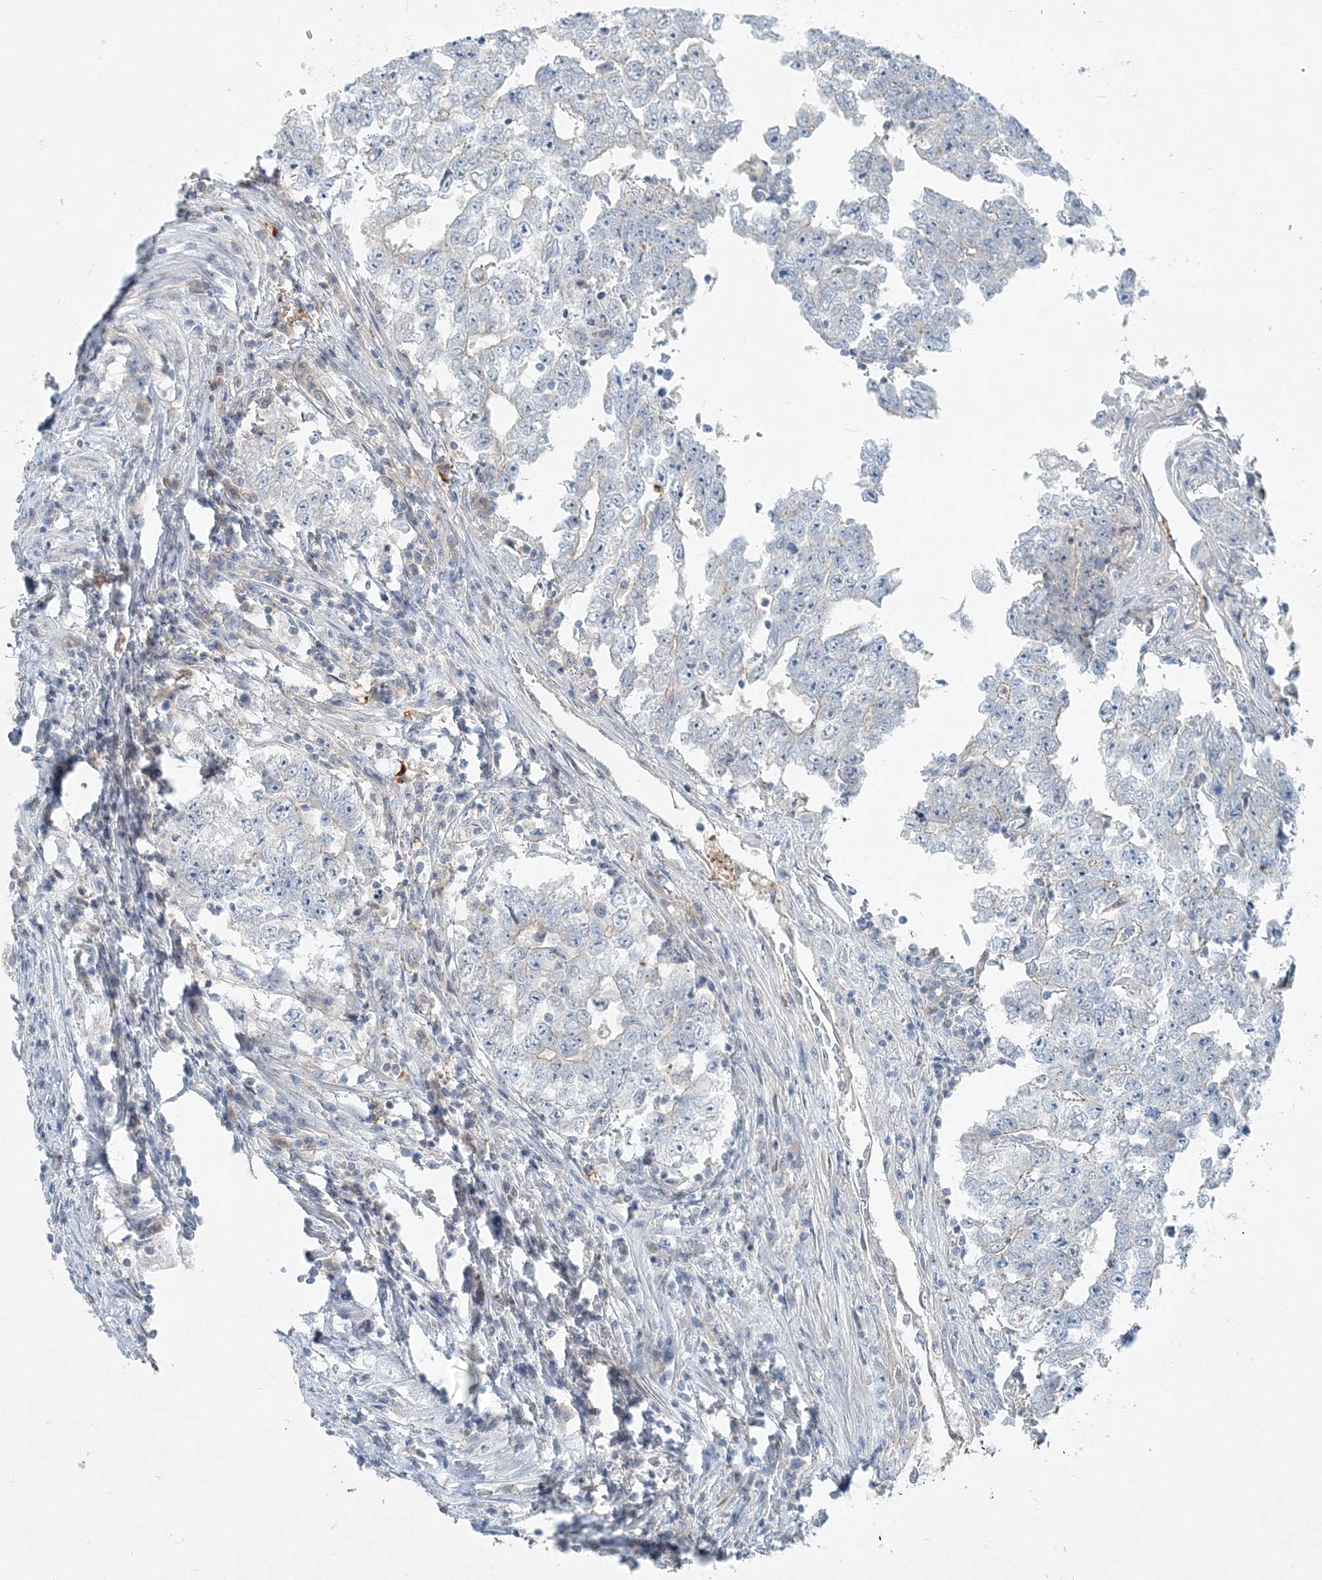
{"staining": {"intensity": "negative", "quantity": "none", "location": "none"}, "tissue": "testis cancer", "cell_type": "Tumor cells", "image_type": "cancer", "snomed": [{"axis": "morphology", "description": "Carcinoma, Embryonal, NOS"}, {"axis": "topography", "description": "Testis"}], "caption": "High magnification brightfield microscopy of testis cancer stained with DAB (3,3'-diaminobenzidine) (brown) and counterstained with hematoxylin (blue): tumor cells show no significant expression. (DAB IHC with hematoxylin counter stain).", "gene": "ARMH1", "patient": {"sex": "male", "age": 25}}